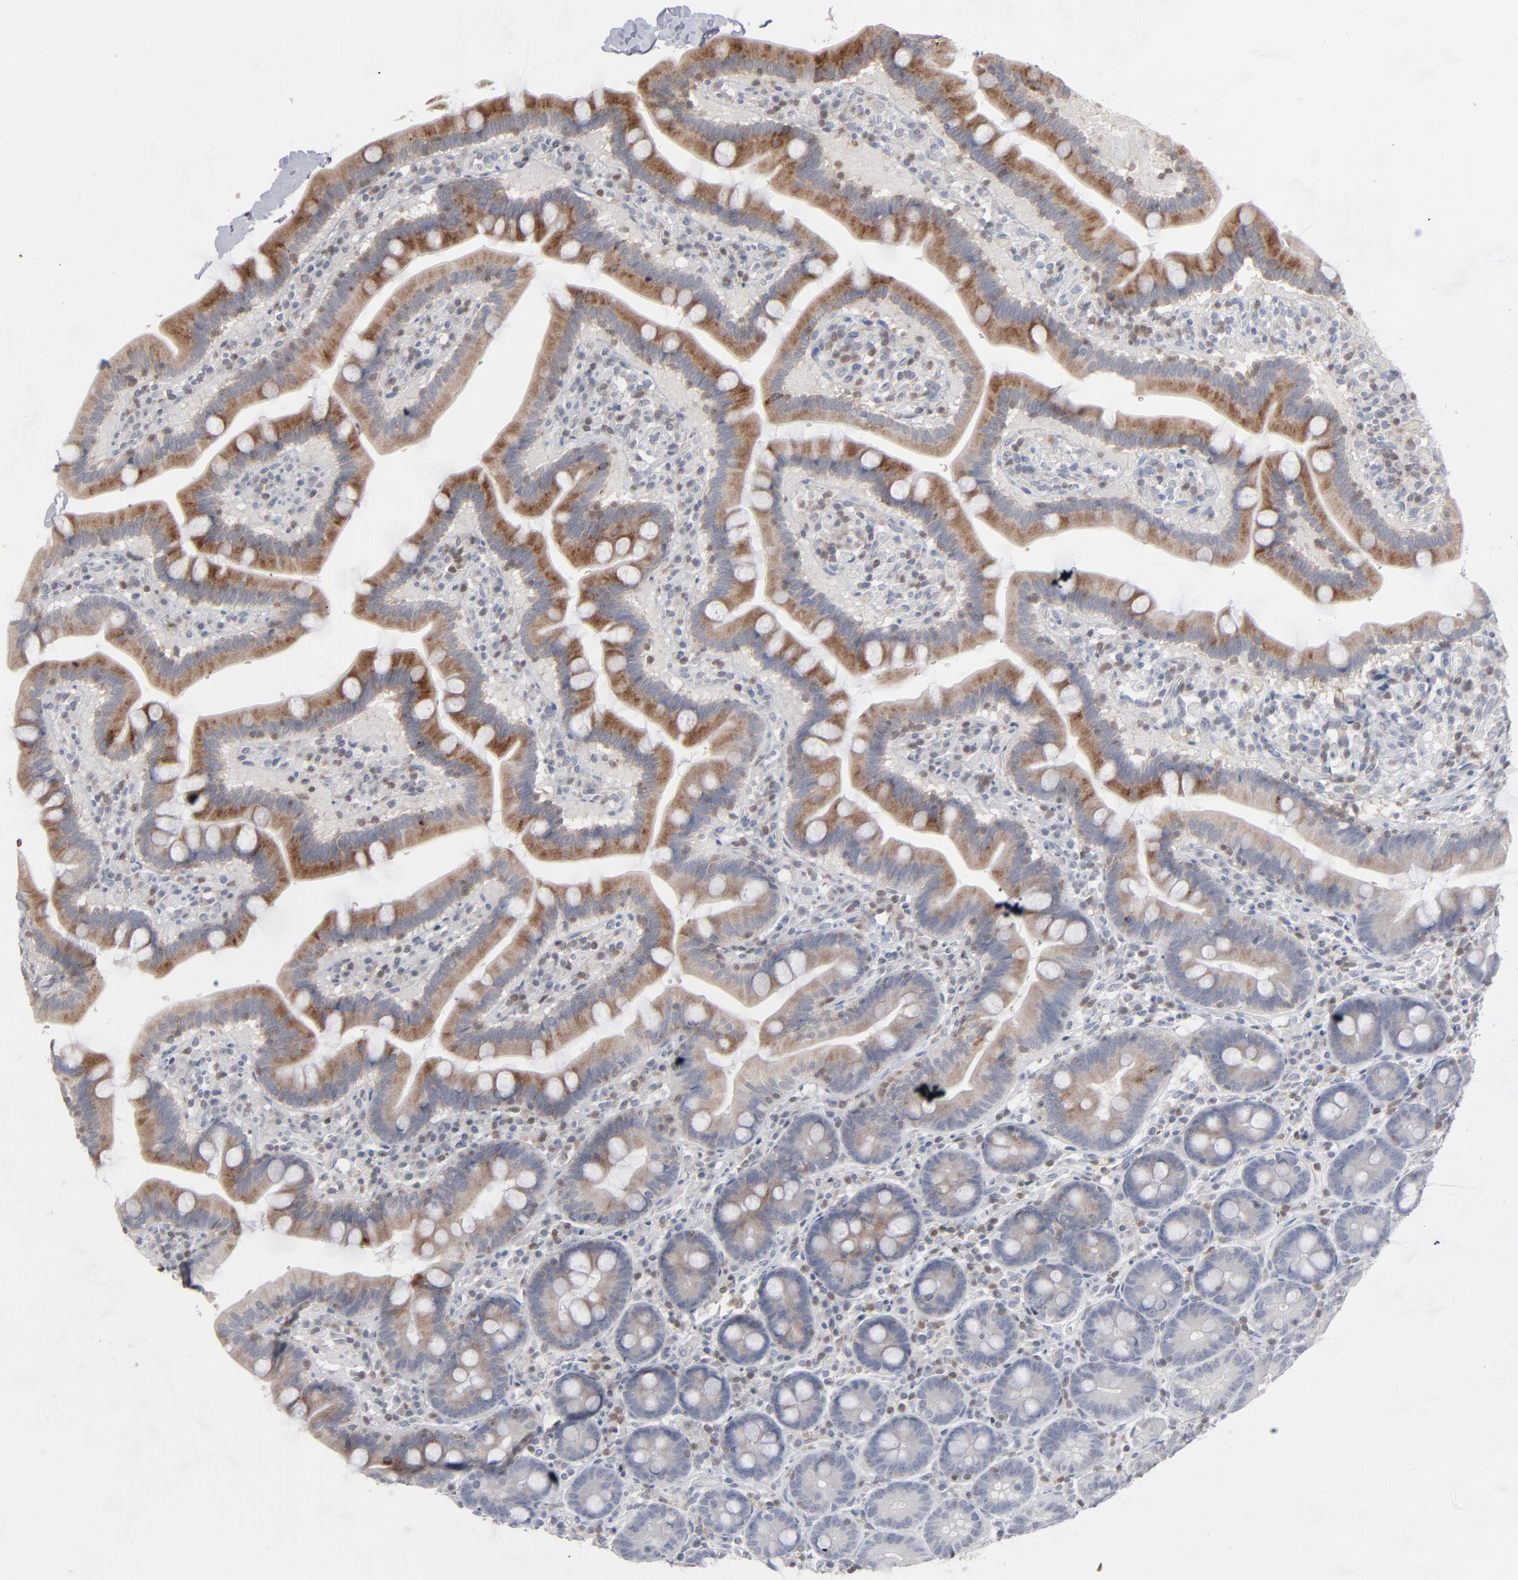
{"staining": {"intensity": "moderate", "quantity": "25%-75%", "location": "cytoplasmic/membranous"}, "tissue": "duodenum", "cell_type": "Glandular cells", "image_type": "normal", "snomed": [{"axis": "morphology", "description": "Normal tissue, NOS"}, {"axis": "topography", "description": "Duodenum"}], "caption": "Brown immunohistochemical staining in normal human duodenum demonstrates moderate cytoplasmic/membranous expression in approximately 25%-75% of glandular cells.", "gene": "STAT4", "patient": {"sex": "male", "age": 66}}